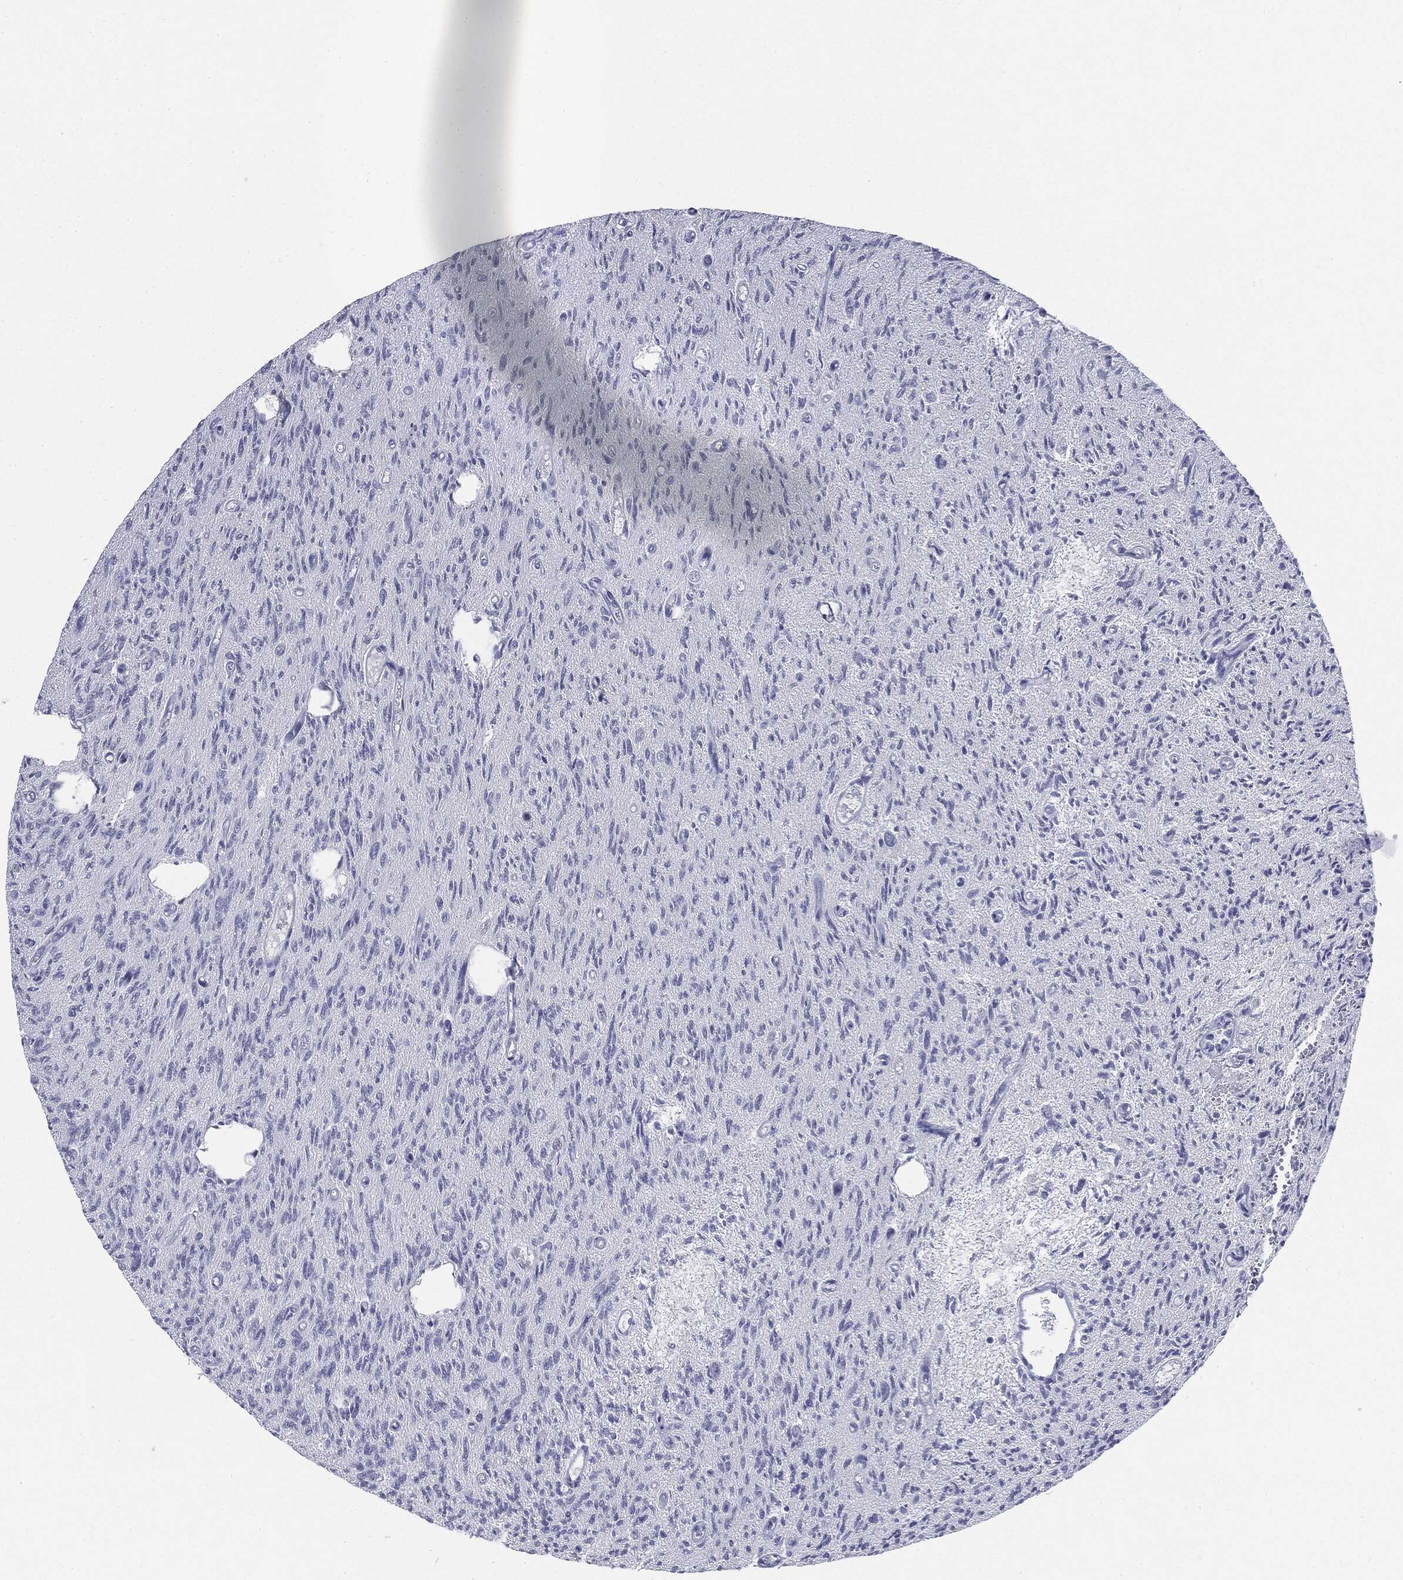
{"staining": {"intensity": "negative", "quantity": "none", "location": "none"}, "tissue": "glioma", "cell_type": "Tumor cells", "image_type": "cancer", "snomed": [{"axis": "morphology", "description": "Glioma, malignant, High grade"}, {"axis": "topography", "description": "Brain"}], "caption": "A high-resolution micrograph shows immunohistochemistry staining of glioma, which reveals no significant expression in tumor cells.", "gene": "CGB1", "patient": {"sex": "male", "age": 64}}